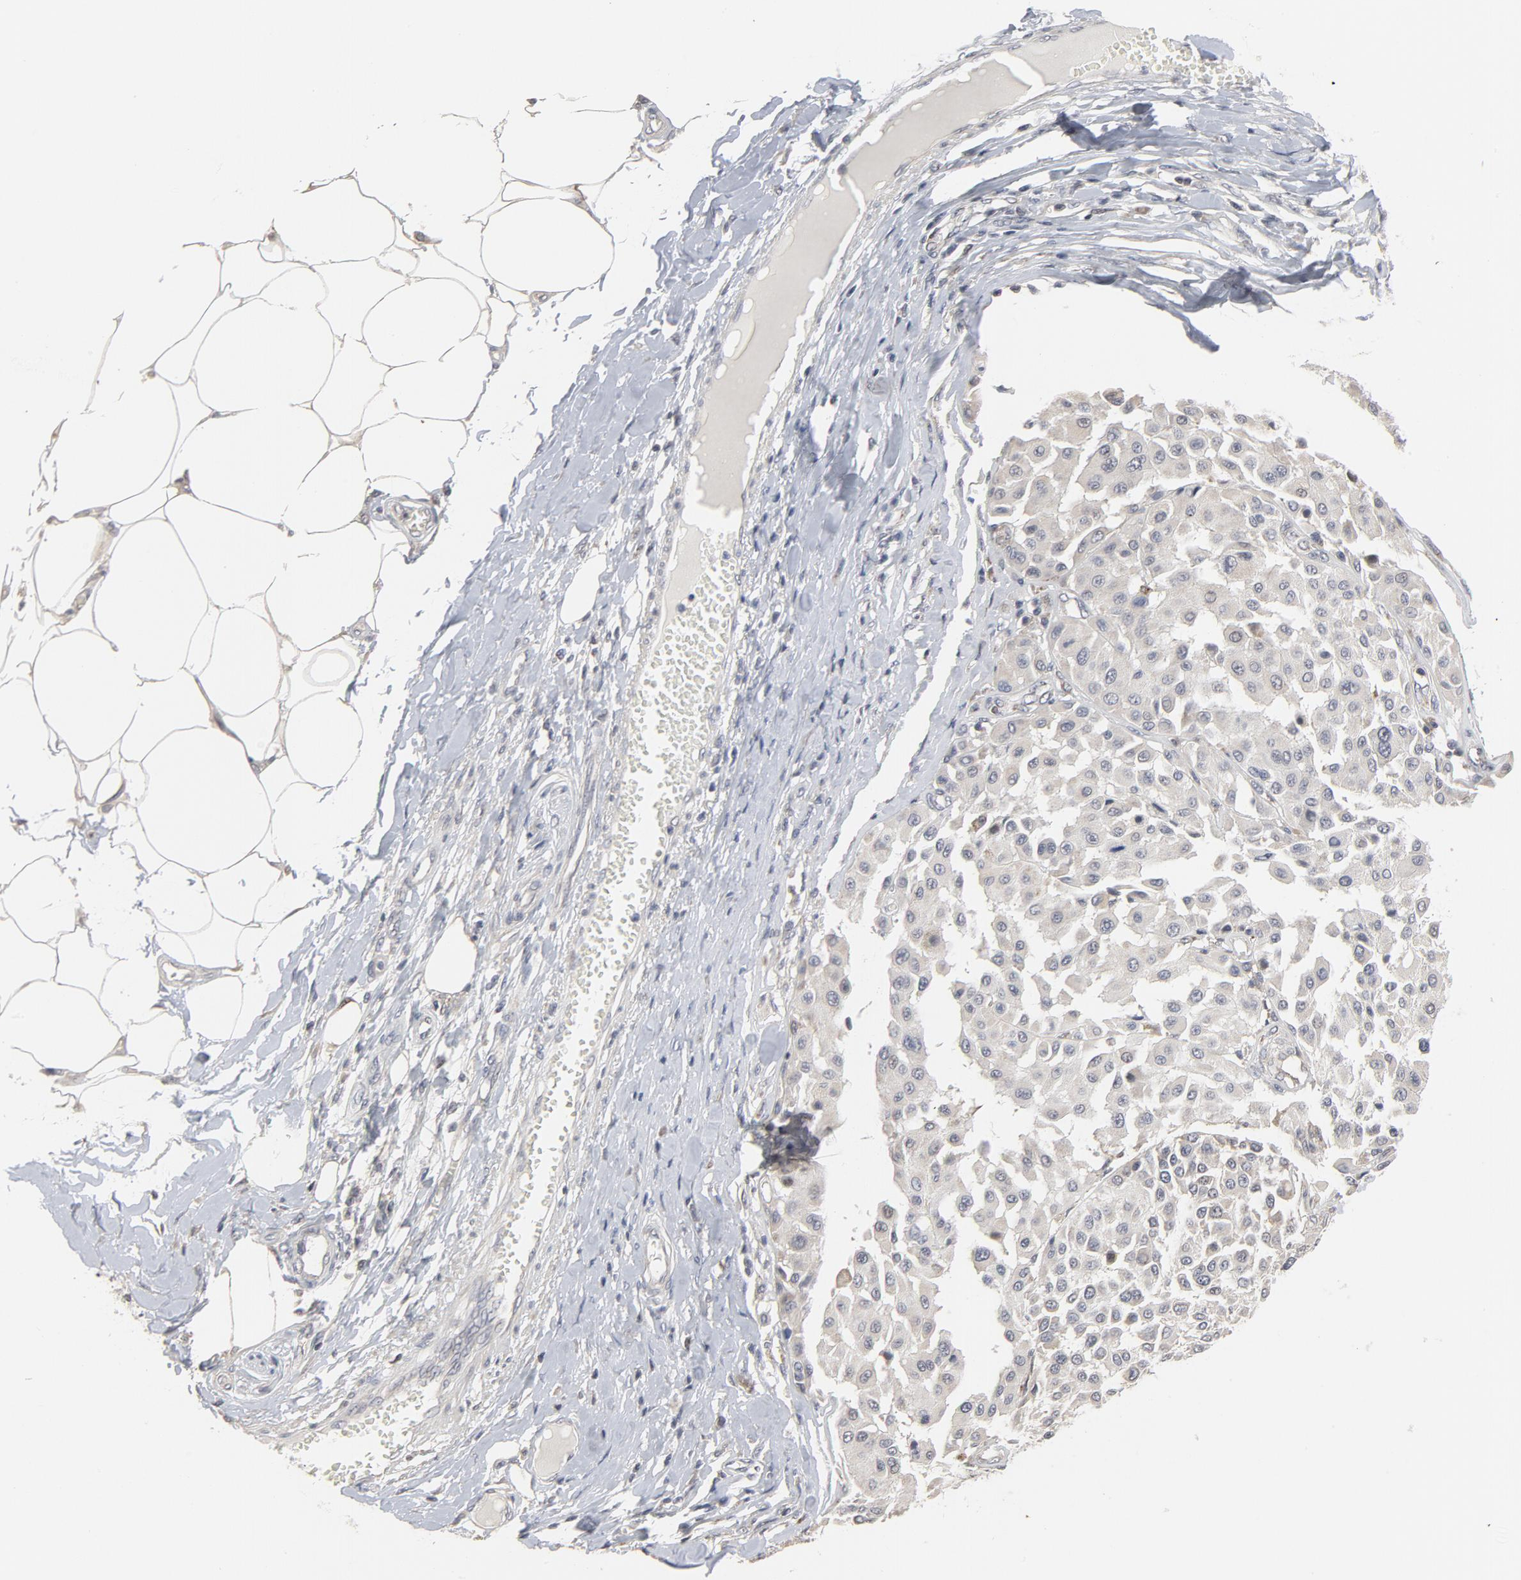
{"staining": {"intensity": "negative", "quantity": "none", "location": "none"}, "tissue": "melanoma", "cell_type": "Tumor cells", "image_type": "cancer", "snomed": [{"axis": "morphology", "description": "Malignant melanoma, Metastatic site"}, {"axis": "topography", "description": "Soft tissue"}], "caption": "Immunohistochemical staining of malignant melanoma (metastatic site) demonstrates no significant positivity in tumor cells.", "gene": "PPP1R1B", "patient": {"sex": "male", "age": 41}}